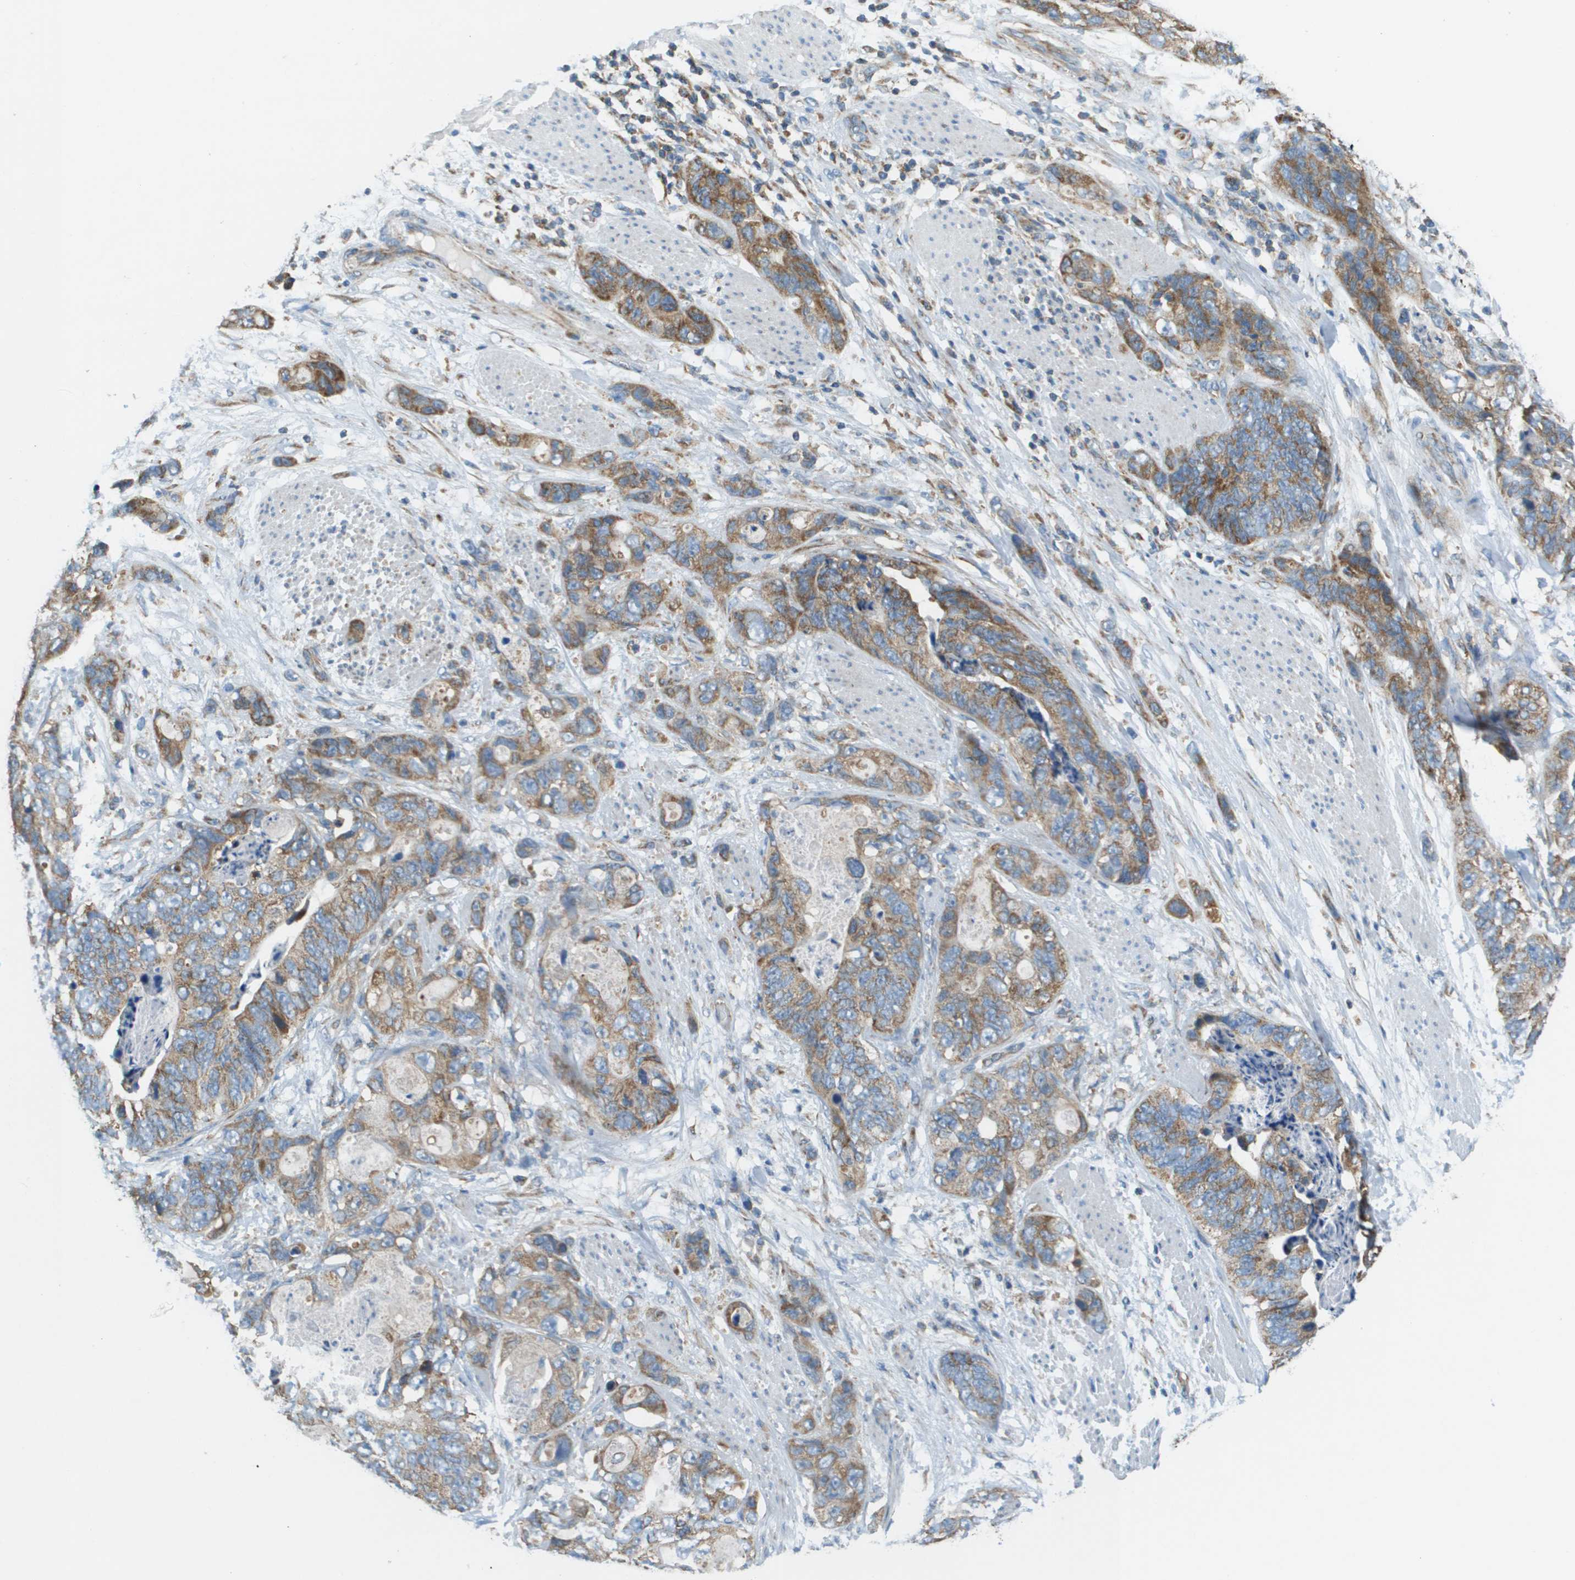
{"staining": {"intensity": "moderate", "quantity": ">75%", "location": "cytoplasmic/membranous"}, "tissue": "stomach cancer", "cell_type": "Tumor cells", "image_type": "cancer", "snomed": [{"axis": "morphology", "description": "Adenocarcinoma, NOS"}, {"axis": "topography", "description": "Stomach"}], "caption": "The photomicrograph demonstrates staining of stomach cancer (adenocarcinoma), revealing moderate cytoplasmic/membranous protein staining (brown color) within tumor cells. Immunohistochemistry (ihc) stains the protein of interest in brown and the nuclei are stained blue.", "gene": "TAOK3", "patient": {"sex": "female", "age": 89}}